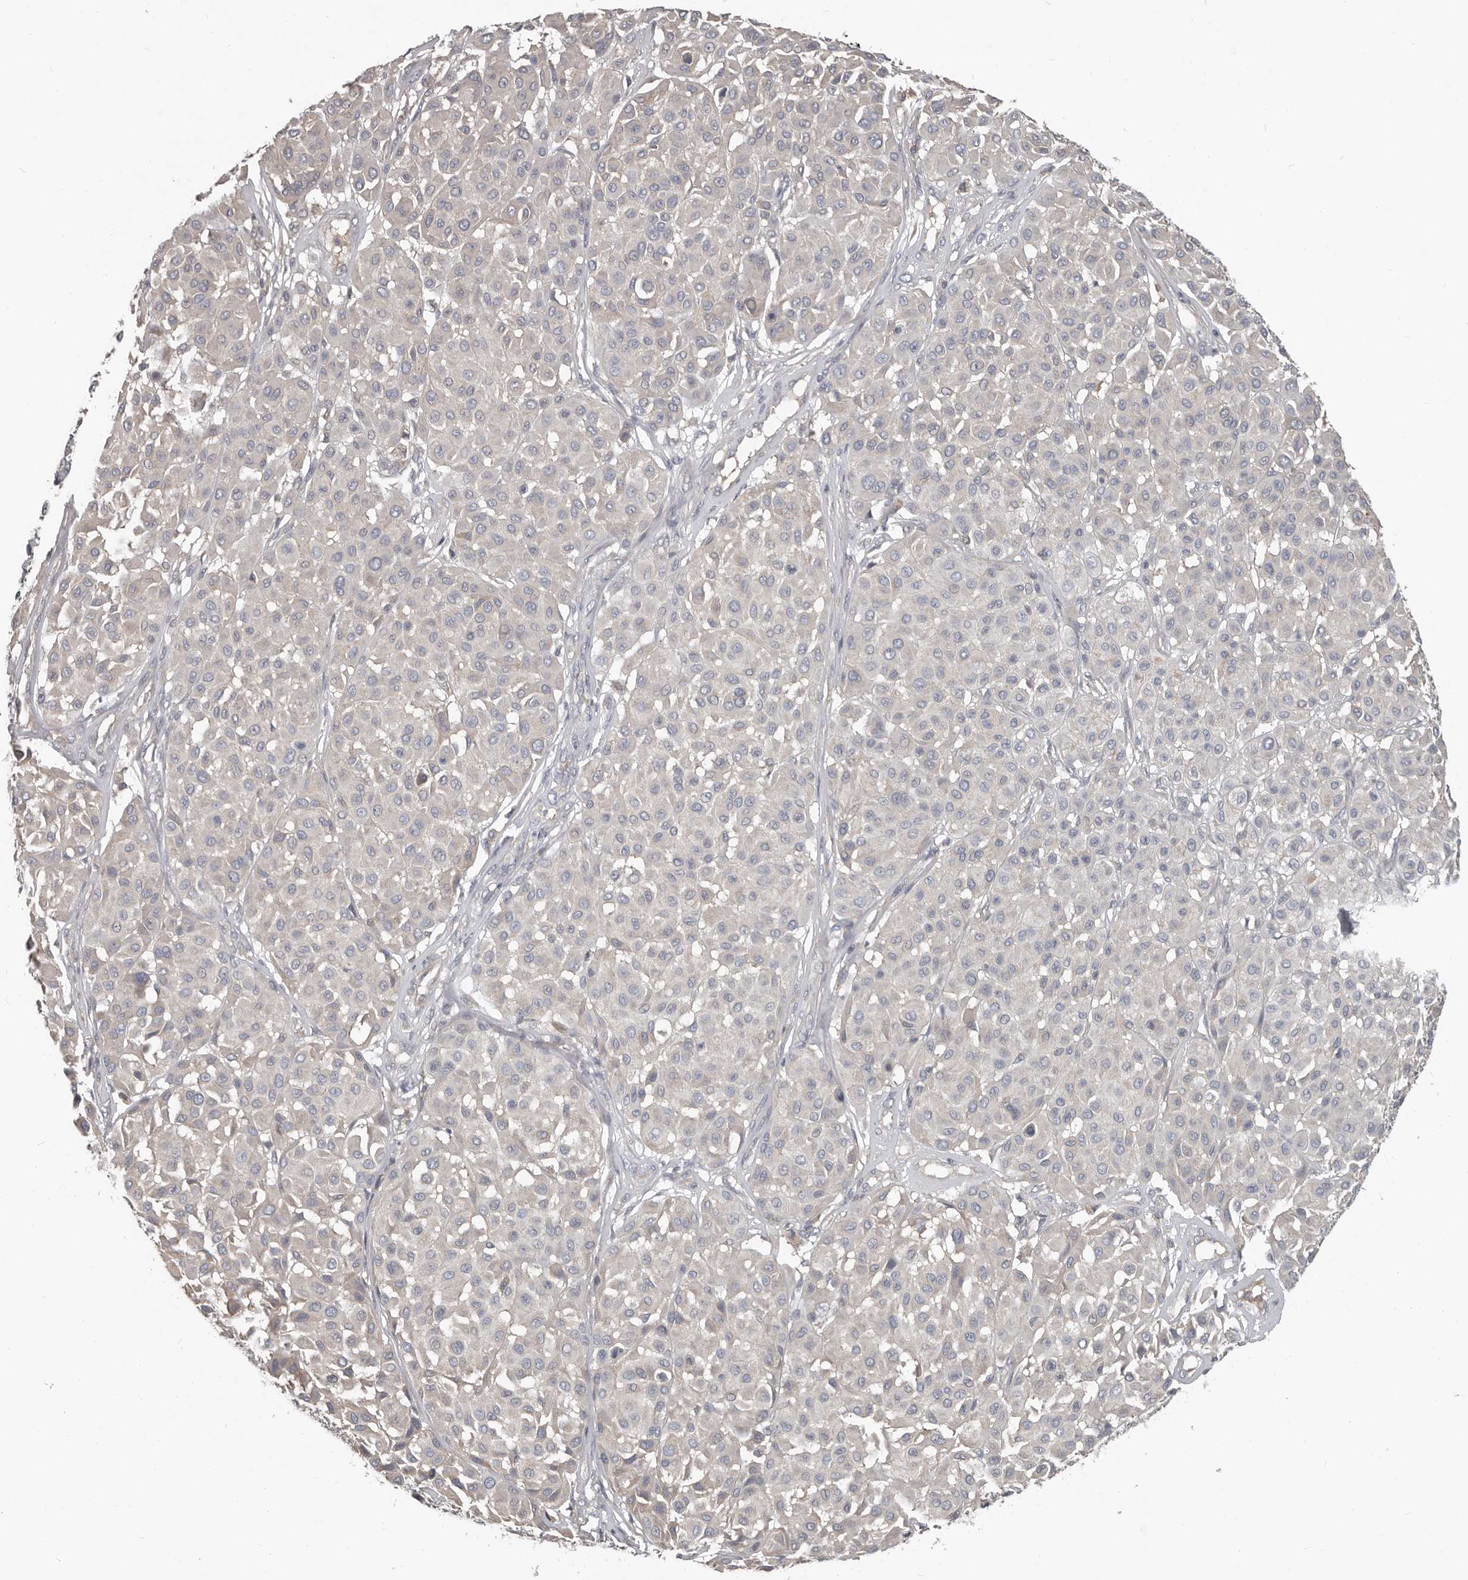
{"staining": {"intensity": "negative", "quantity": "none", "location": "none"}, "tissue": "melanoma", "cell_type": "Tumor cells", "image_type": "cancer", "snomed": [{"axis": "morphology", "description": "Malignant melanoma, Metastatic site"}, {"axis": "topography", "description": "Soft tissue"}], "caption": "An image of melanoma stained for a protein demonstrates no brown staining in tumor cells. The staining is performed using DAB (3,3'-diaminobenzidine) brown chromogen with nuclei counter-stained in using hematoxylin.", "gene": "CA6", "patient": {"sex": "male", "age": 41}}